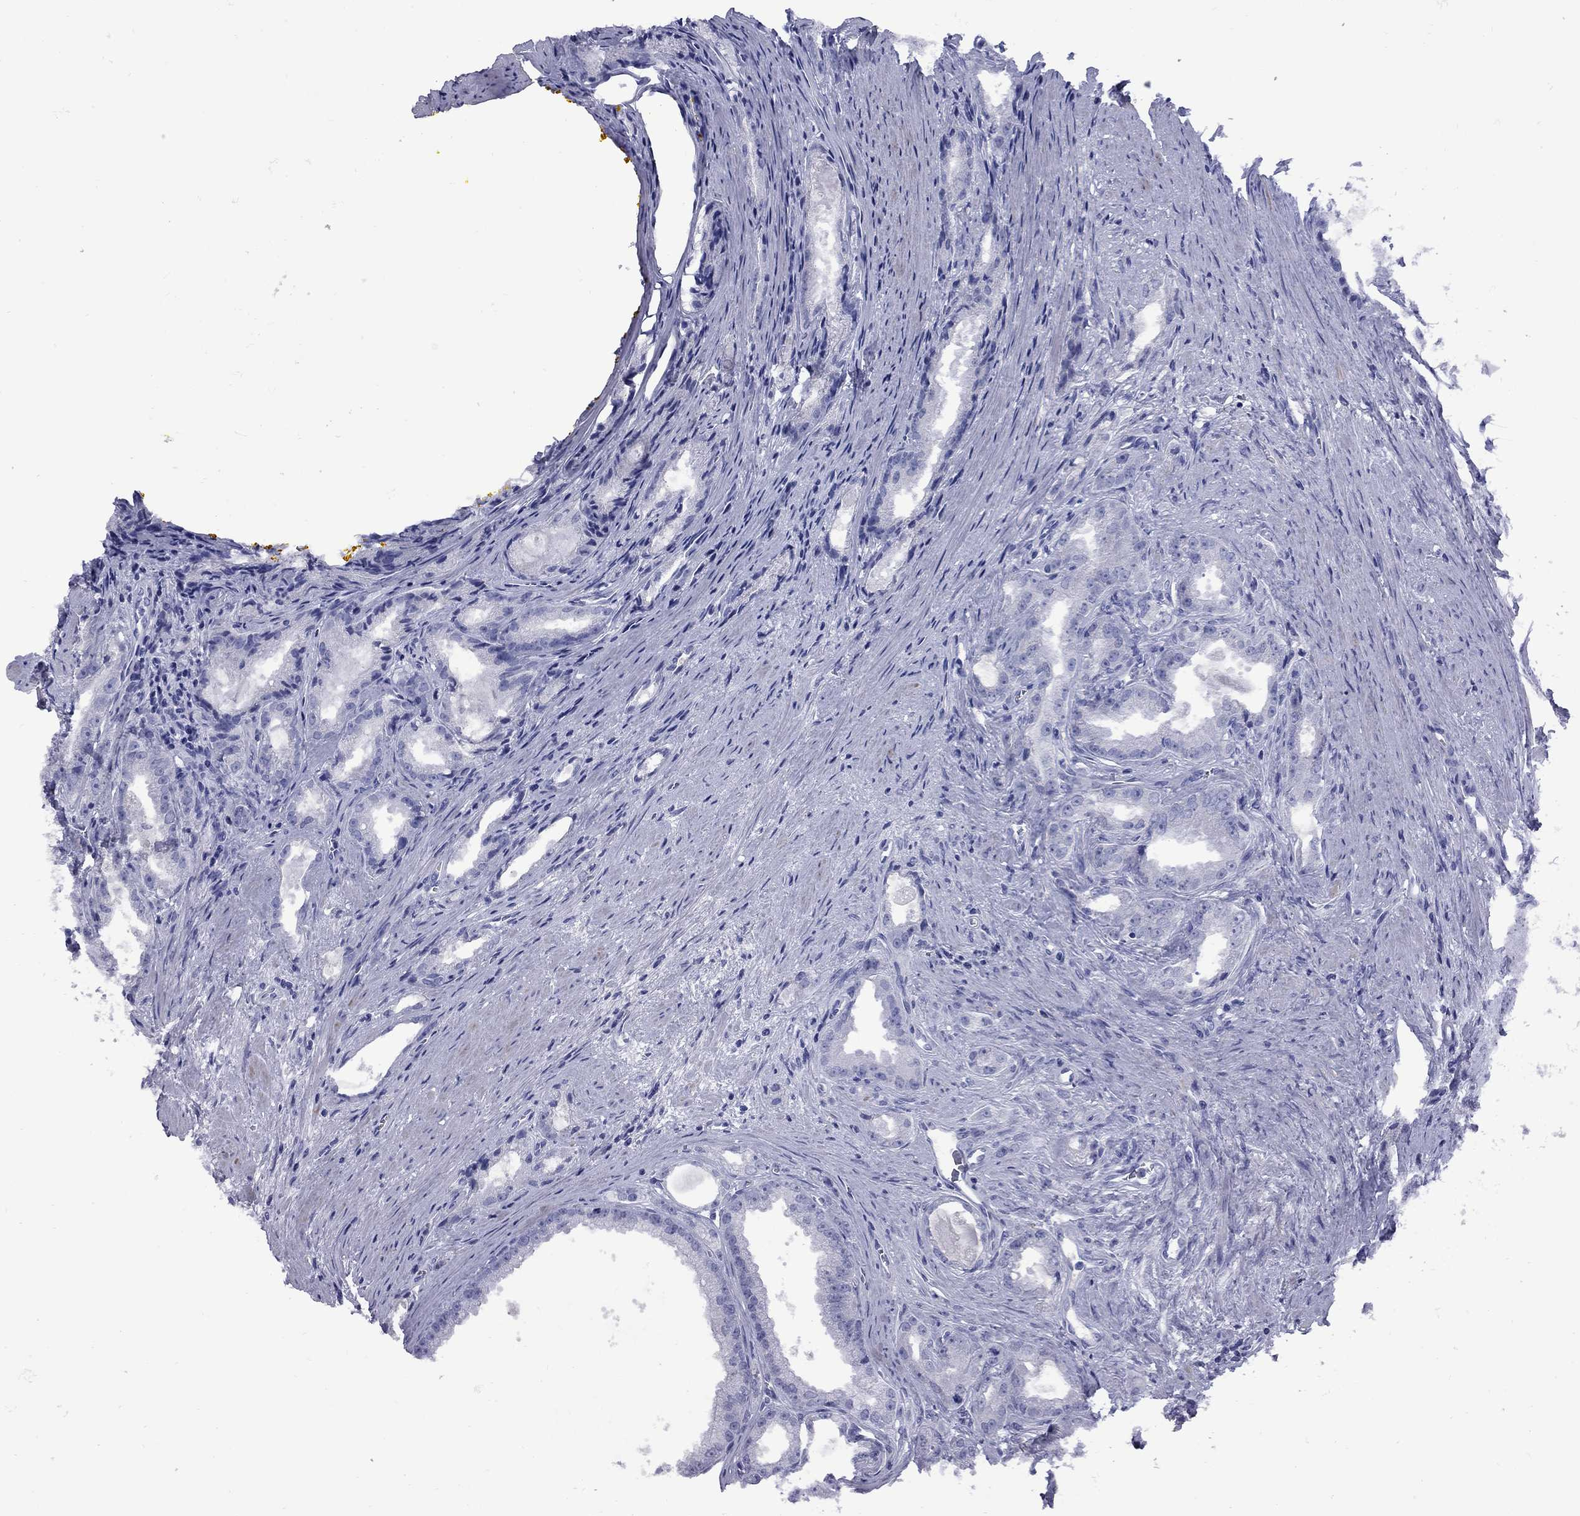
{"staining": {"intensity": "negative", "quantity": "none", "location": "none"}, "tissue": "prostate cancer", "cell_type": "Tumor cells", "image_type": "cancer", "snomed": [{"axis": "morphology", "description": "Adenocarcinoma, NOS"}, {"axis": "morphology", "description": "Adenocarcinoma, High grade"}, {"axis": "topography", "description": "Prostate"}], "caption": "An immunohistochemistry photomicrograph of prostate cancer (adenocarcinoma) is shown. There is no staining in tumor cells of prostate cancer (adenocarcinoma). Nuclei are stained in blue.", "gene": "EPPIN", "patient": {"sex": "male", "age": 70}}